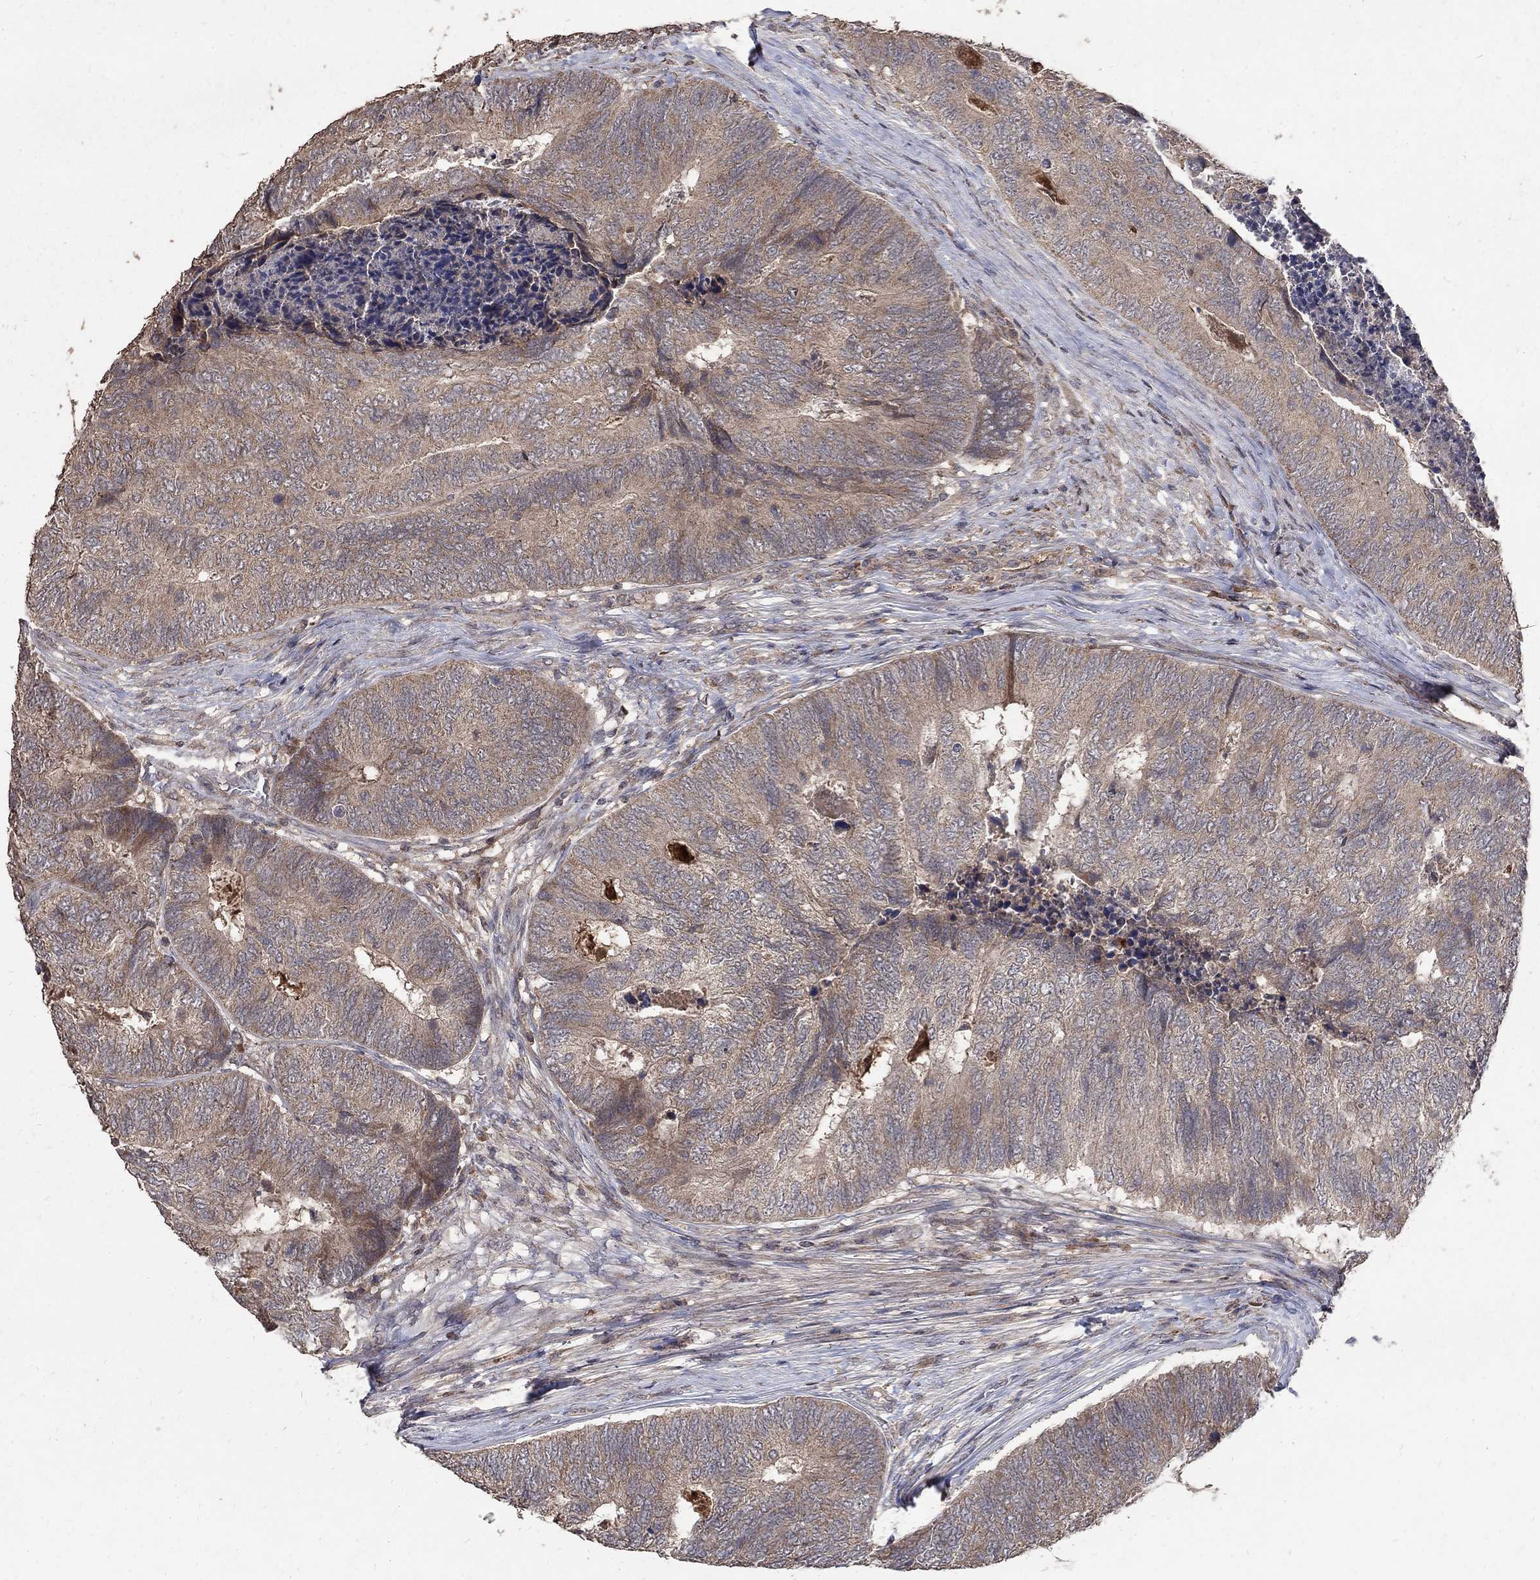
{"staining": {"intensity": "weak", "quantity": "25%-75%", "location": "cytoplasmic/membranous"}, "tissue": "colorectal cancer", "cell_type": "Tumor cells", "image_type": "cancer", "snomed": [{"axis": "morphology", "description": "Adenocarcinoma, NOS"}, {"axis": "topography", "description": "Colon"}], "caption": "DAB (3,3'-diaminobenzidine) immunohistochemical staining of human colorectal cancer (adenocarcinoma) exhibits weak cytoplasmic/membranous protein staining in about 25%-75% of tumor cells.", "gene": "C17orf75", "patient": {"sex": "female", "age": 67}}